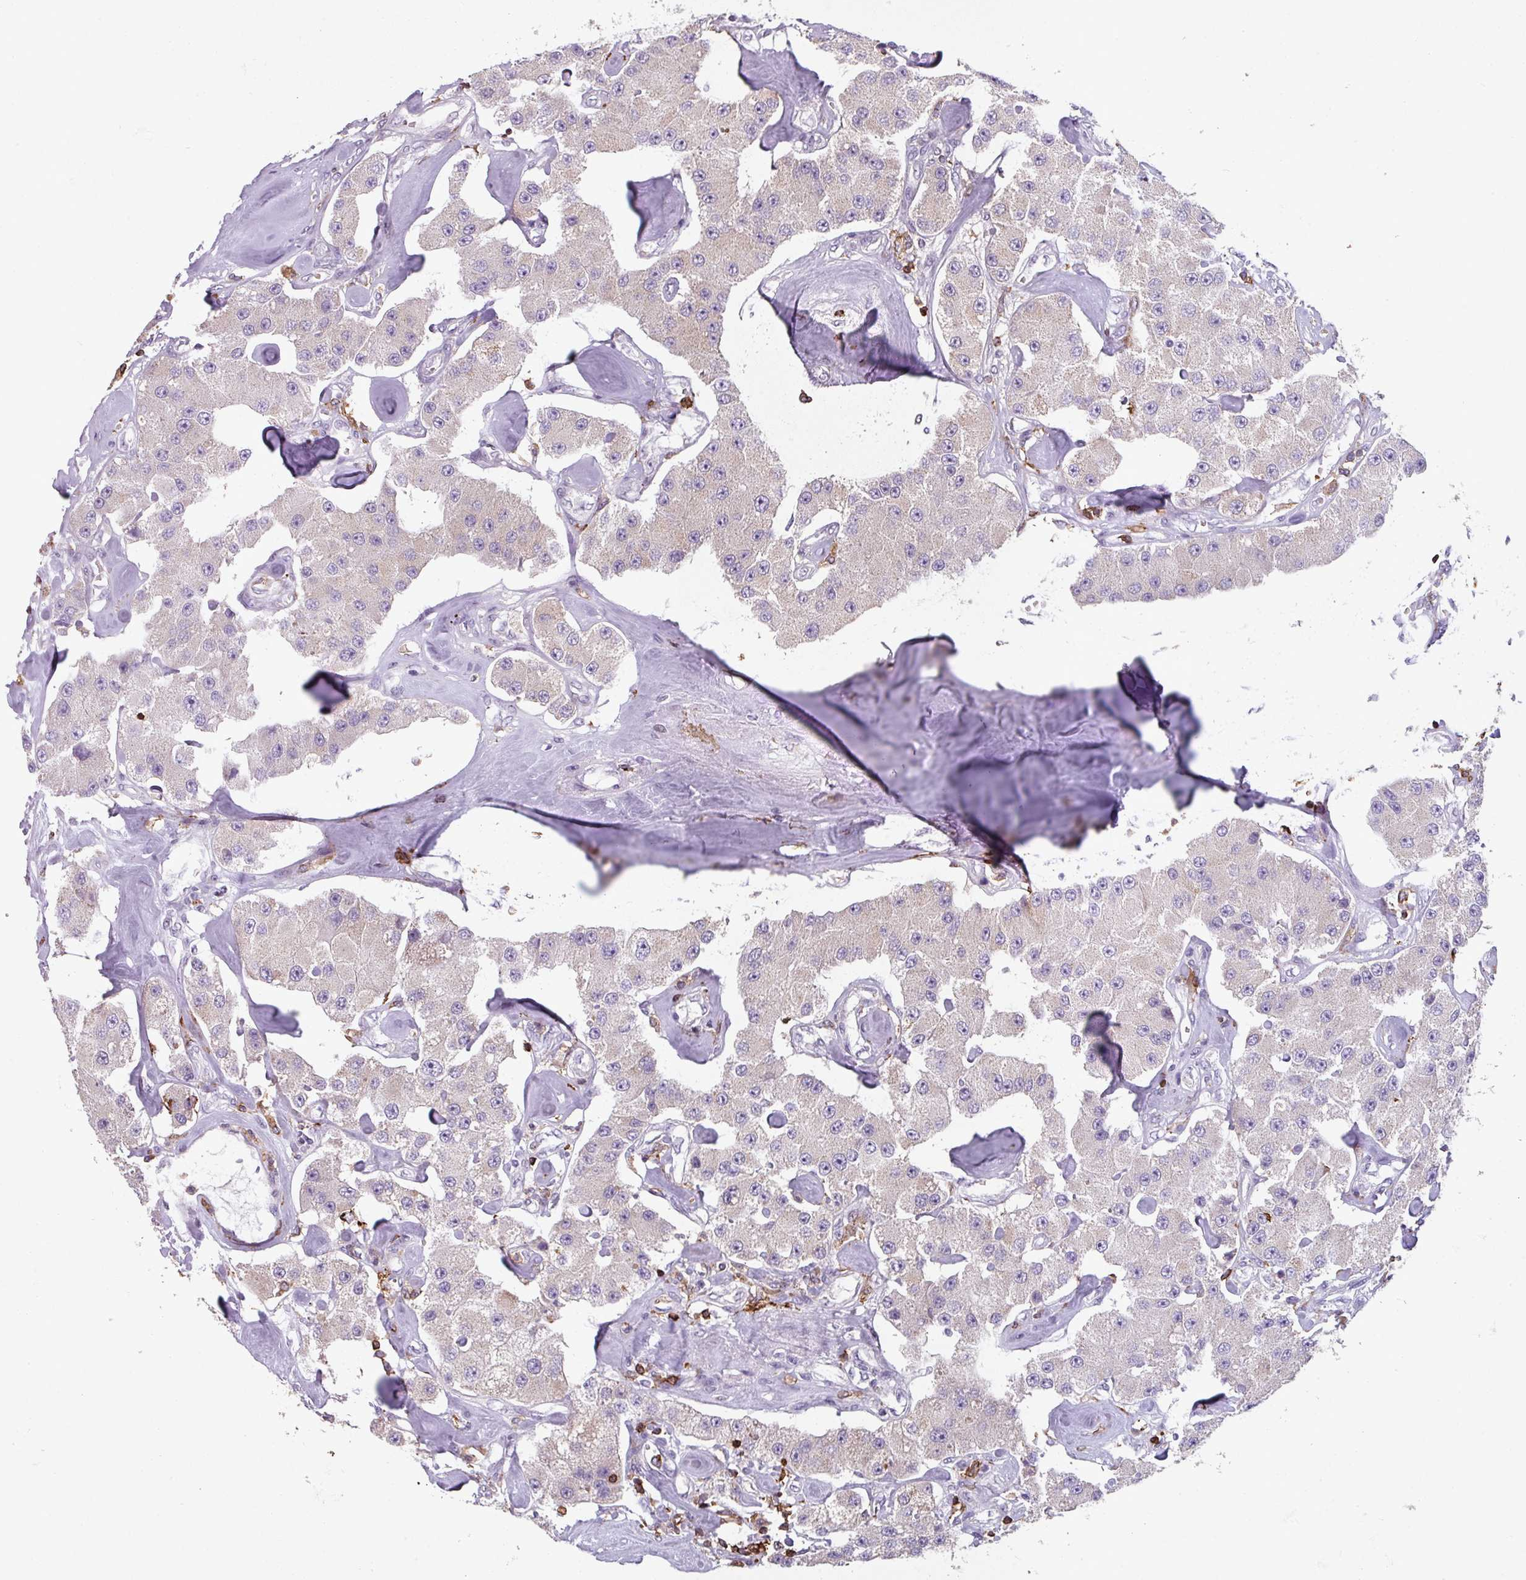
{"staining": {"intensity": "negative", "quantity": "none", "location": "none"}, "tissue": "carcinoid", "cell_type": "Tumor cells", "image_type": "cancer", "snomed": [{"axis": "morphology", "description": "Carcinoid, malignant, NOS"}, {"axis": "topography", "description": "Pancreas"}], "caption": "IHC histopathology image of human carcinoid stained for a protein (brown), which reveals no staining in tumor cells. (Brightfield microscopy of DAB immunohistochemistry at high magnification).", "gene": "NEDD9", "patient": {"sex": "male", "age": 41}}